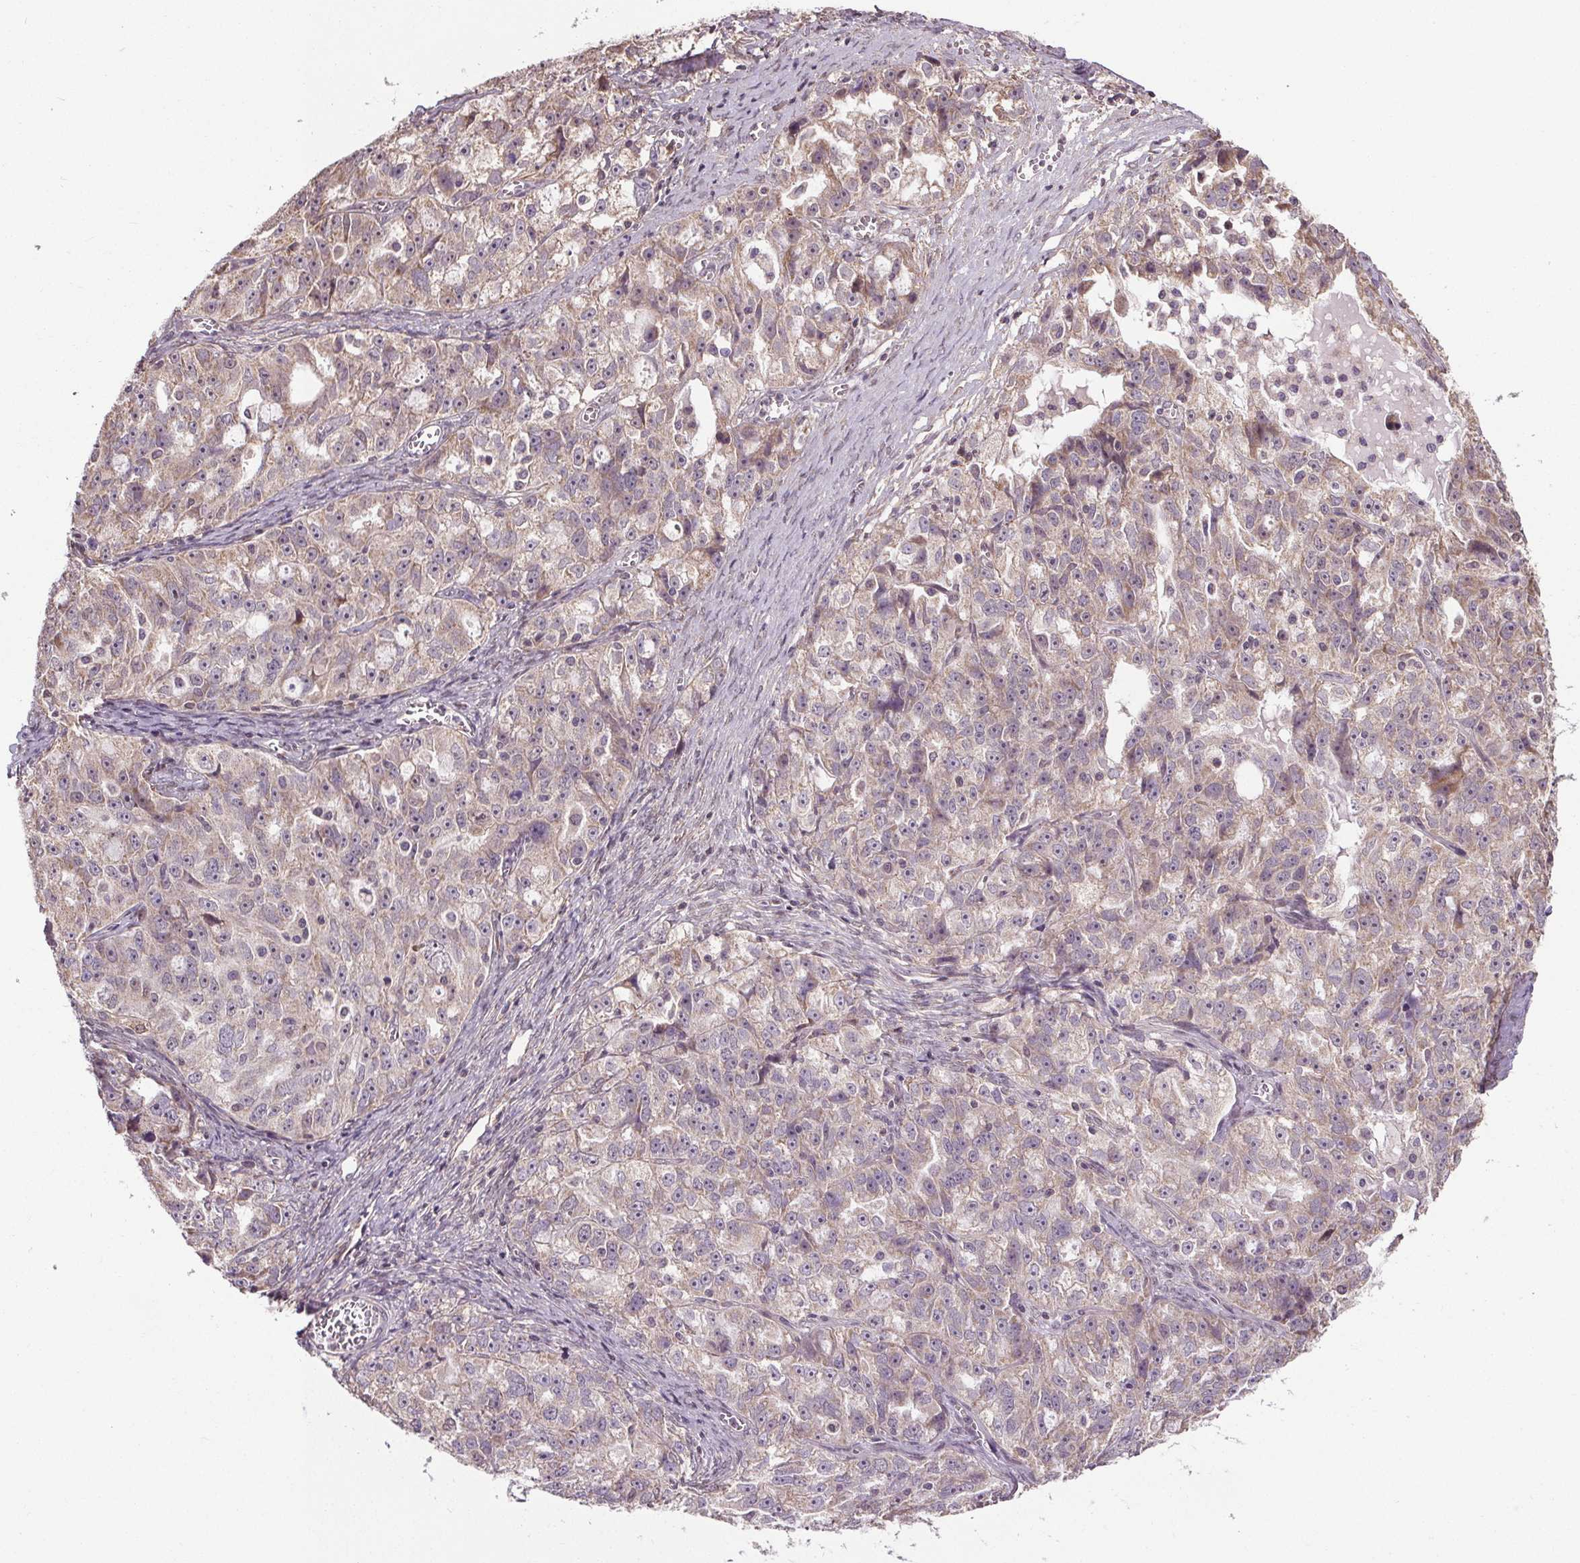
{"staining": {"intensity": "weak", "quantity": "<25%", "location": "cytoplasmic/membranous"}, "tissue": "ovarian cancer", "cell_type": "Tumor cells", "image_type": "cancer", "snomed": [{"axis": "morphology", "description": "Cystadenocarcinoma, serous, NOS"}, {"axis": "topography", "description": "Ovary"}], "caption": "This histopathology image is of ovarian cancer (serous cystadenocarcinoma) stained with IHC to label a protein in brown with the nuclei are counter-stained blue. There is no expression in tumor cells.", "gene": "KIAA0232", "patient": {"sex": "female", "age": 51}}